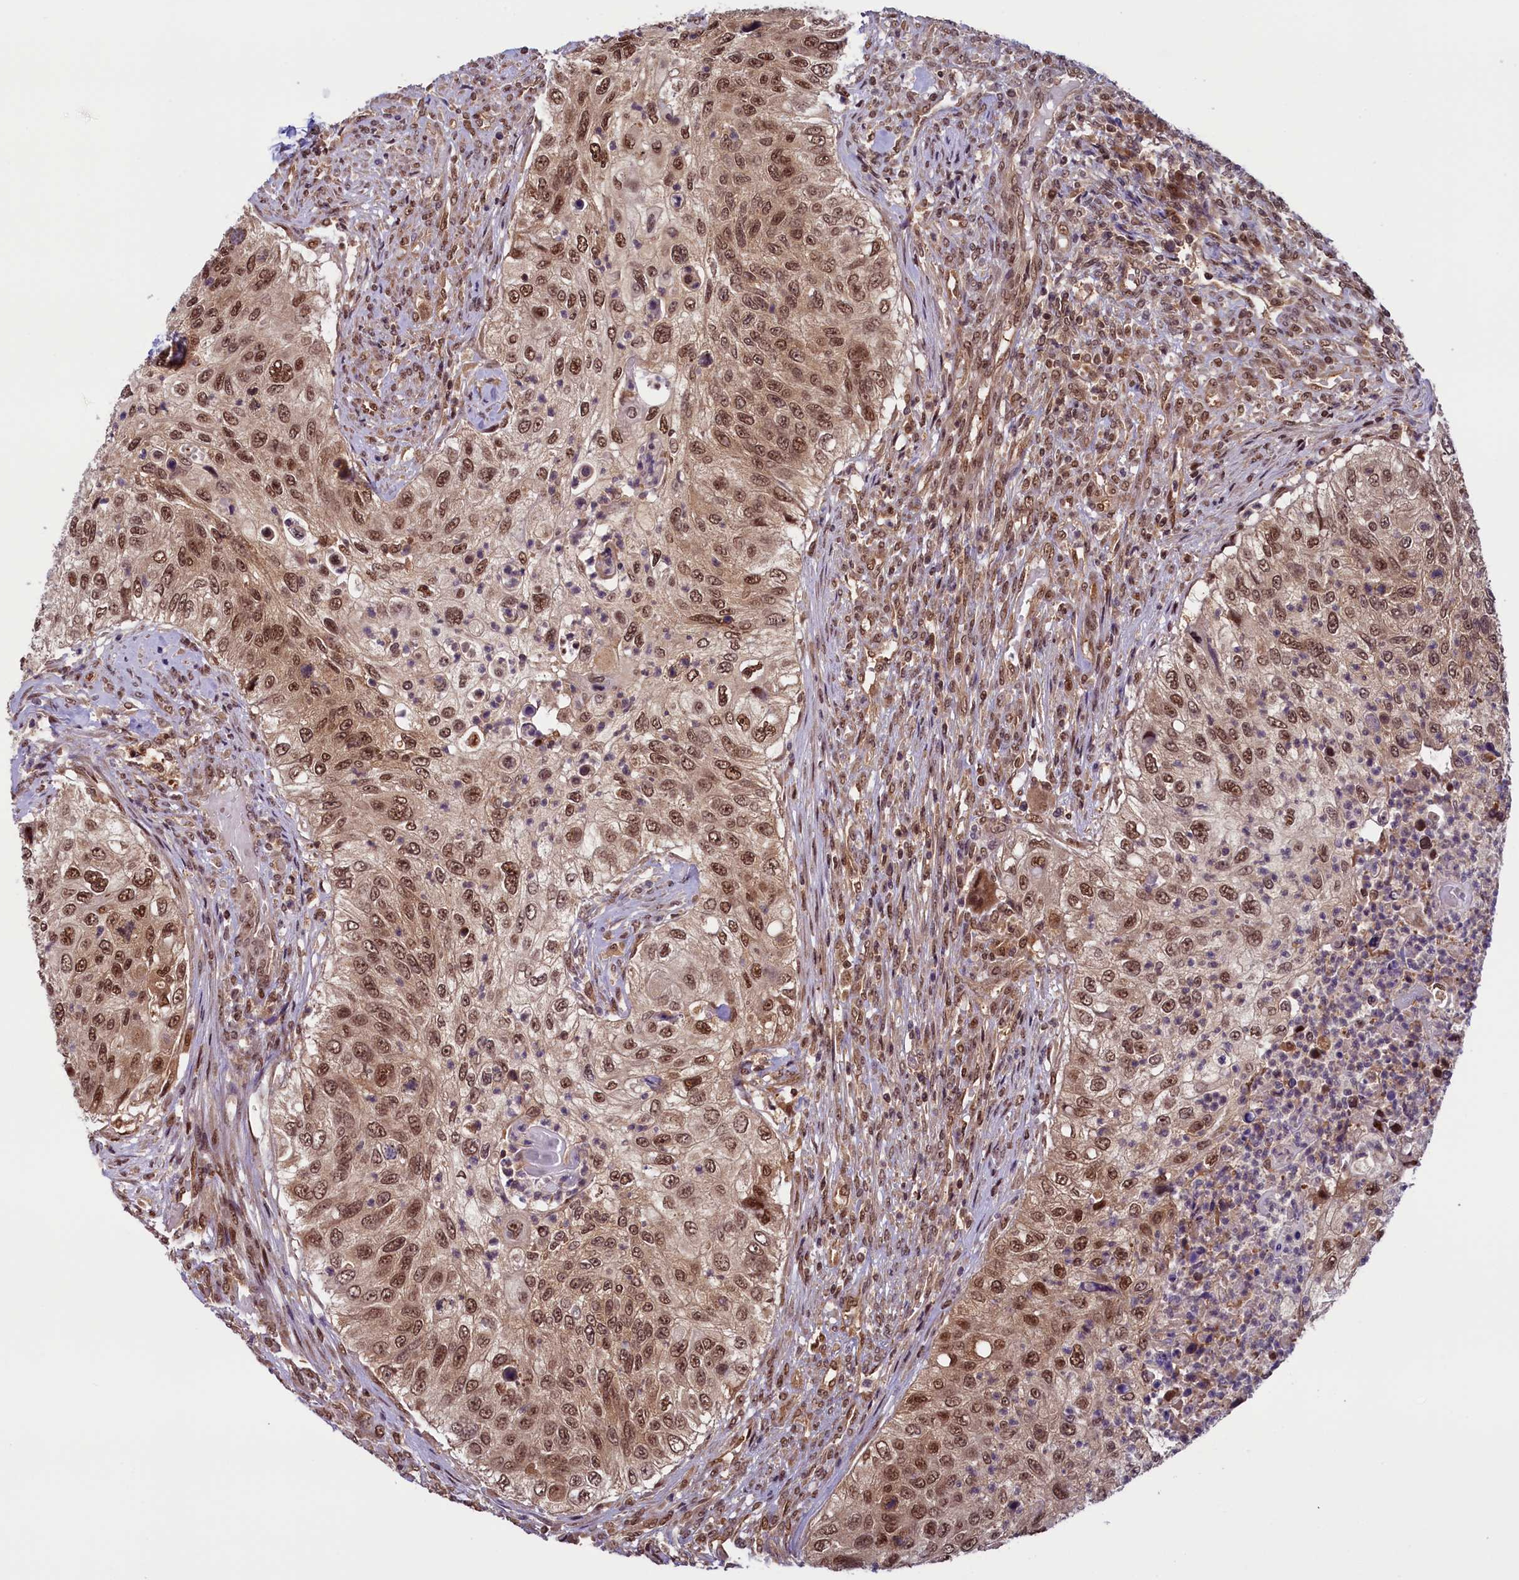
{"staining": {"intensity": "moderate", "quantity": ">75%", "location": "cytoplasmic/membranous,nuclear"}, "tissue": "urothelial cancer", "cell_type": "Tumor cells", "image_type": "cancer", "snomed": [{"axis": "morphology", "description": "Urothelial carcinoma, High grade"}, {"axis": "topography", "description": "Urinary bladder"}], "caption": "The histopathology image reveals a brown stain indicating the presence of a protein in the cytoplasmic/membranous and nuclear of tumor cells in urothelial carcinoma (high-grade).", "gene": "SLC7A6OS", "patient": {"sex": "female", "age": 60}}